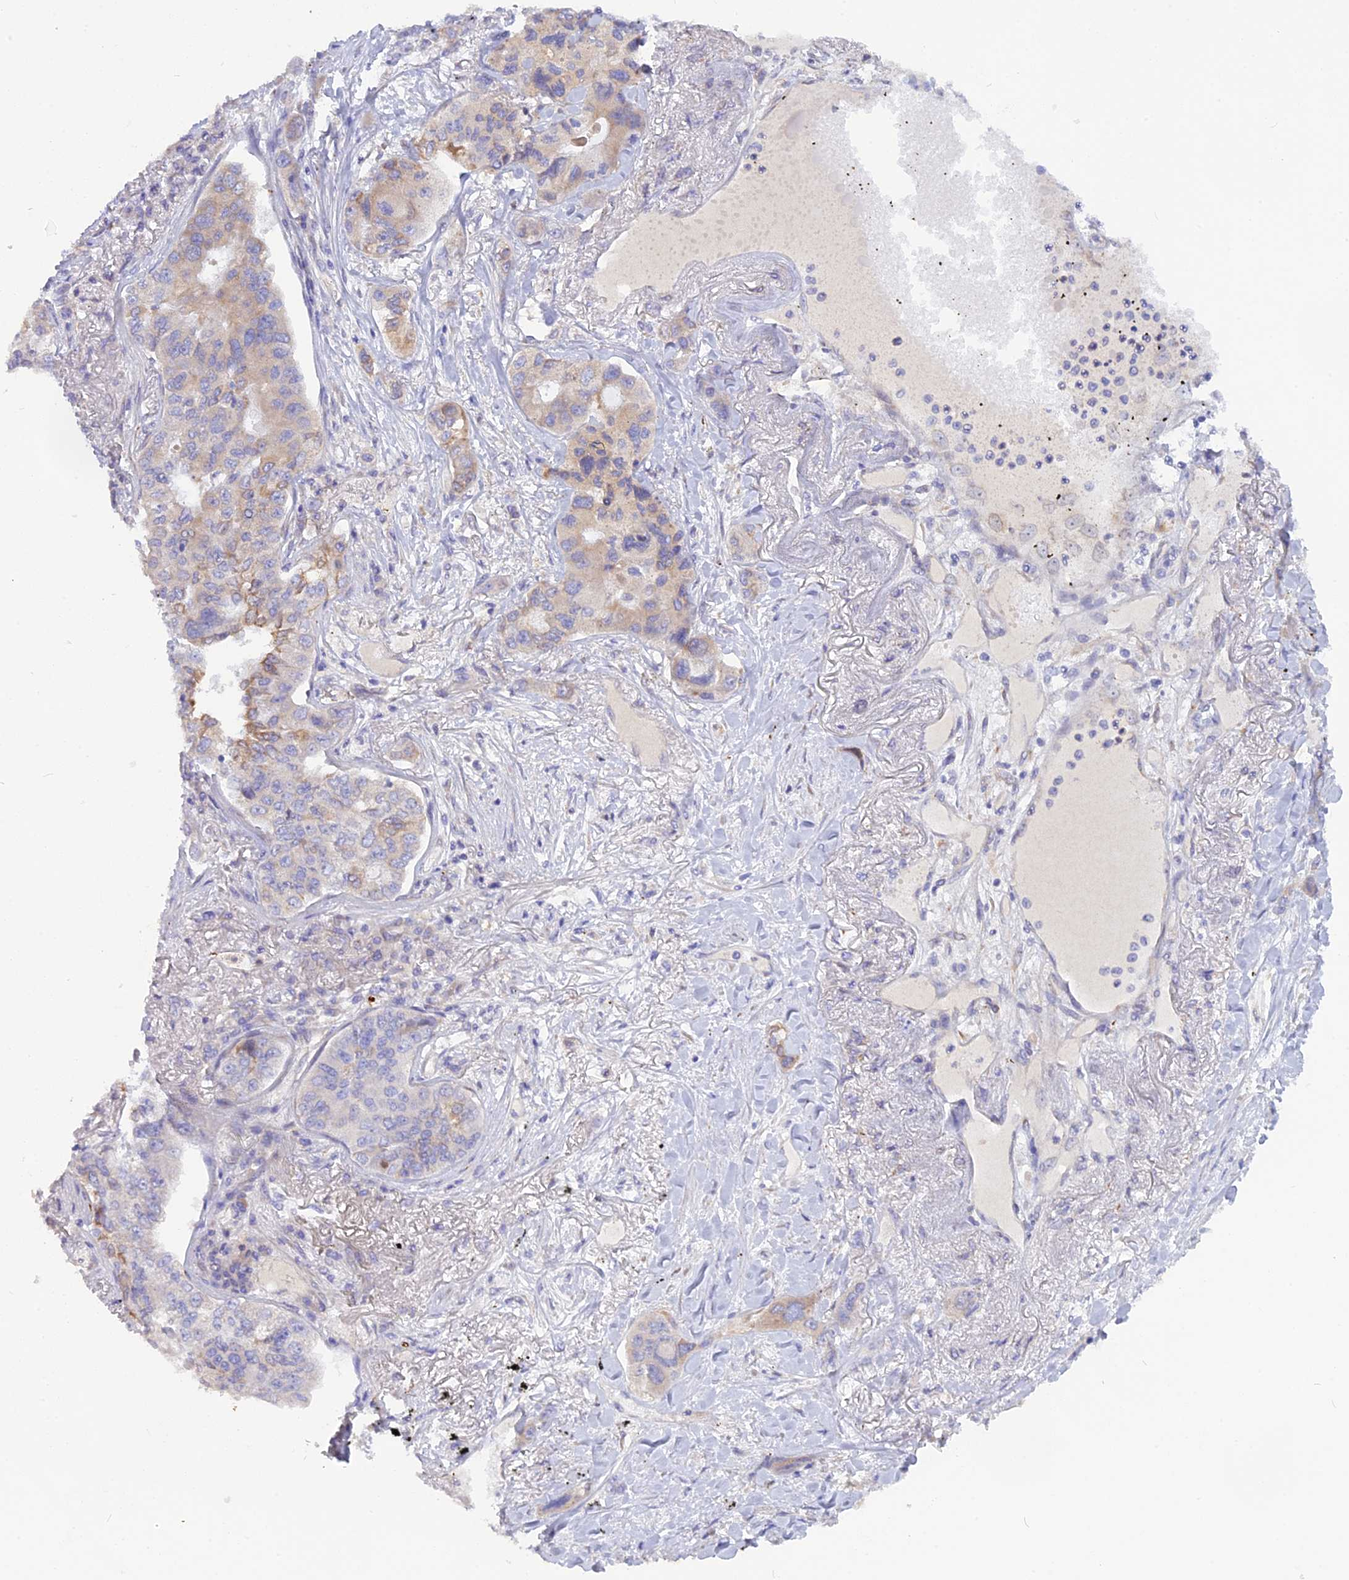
{"staining": {"intensity": "weak", "quantity": "<25%", "location": "cytoplasmic/membranous"}, "tissue": "lung cancer", "cell_type": "Tumor cells", "image_type": "cancer", "snomed": [{"axis": "morphology", "description": "Adenocarcinoma, NOS"}, {"axis": "topography", "description": "Lung"}], "caption": "Immunohistochemical staining of adenocarcinoma (lung) exhibits no significant staining in tumor cells.", "gene": "TLCD1", "patient": {"sex": "male", "age": 49}}